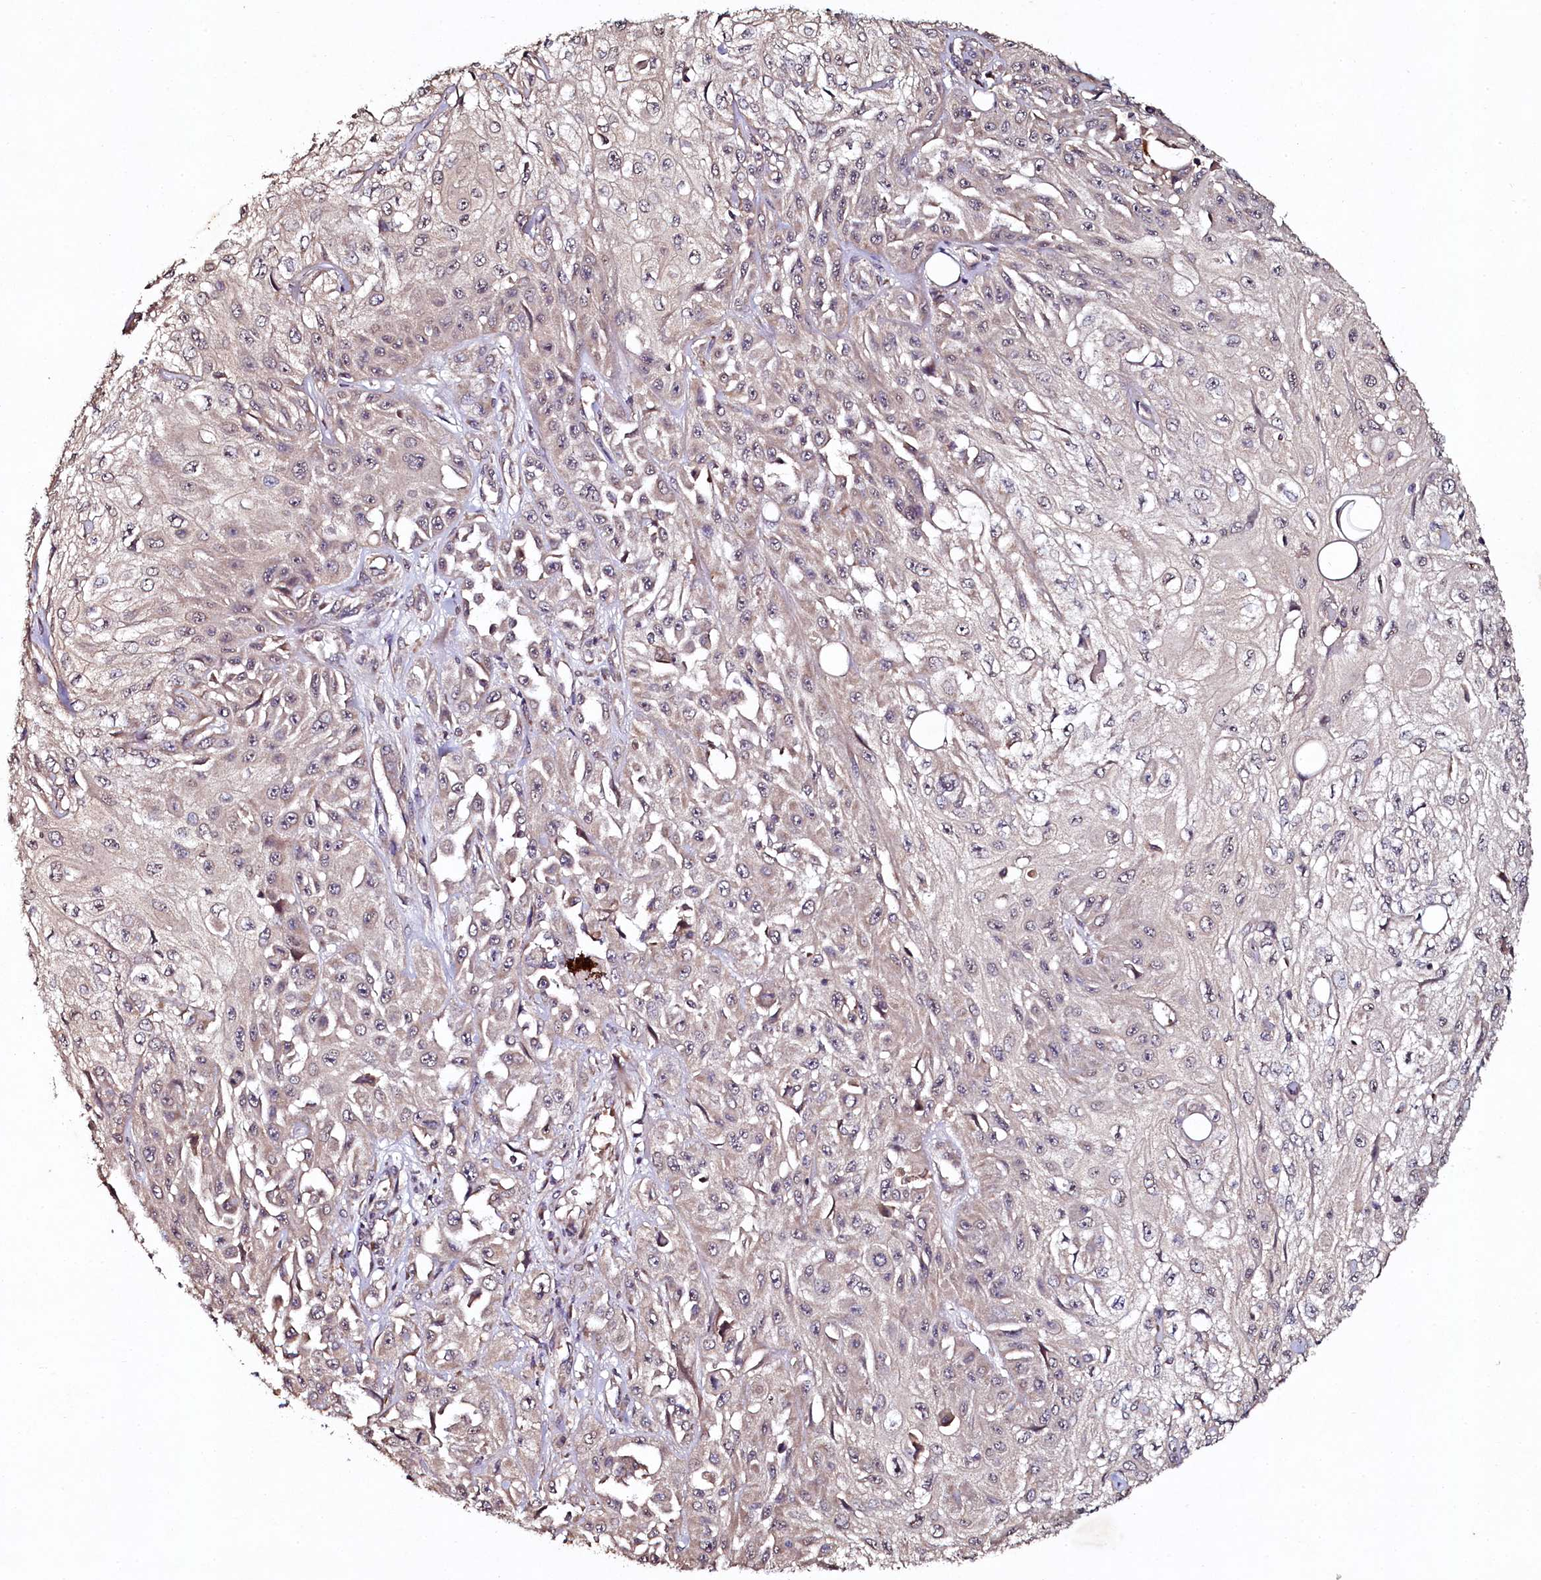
{"staining": {"intensity": "weak", "quantity": "<25%", "location": "cytoplasmic/membranous"}, "tissue": "skin cancer", "cell_type": "Tumor cells", "image_type": "cancer", "snomed": [{"axis": "morphology", "description": "Squamous cell carcinoma, NOS"}, {"axis": "morphology", "description": "Squamous cell carcinoma, metastatic, NOS"}, {"axis": "topography", "description": "Skin"}, {"axis": "topography", "description": "Lymph node"}], "caption": "IHC micrograph of human skin metastatic squamous cell carcinoma stained for a protein (brown), which reveals no positivity in tumor cells.", "gene": "SEC24C", "patient": {"sex": "male", "age": 75}}